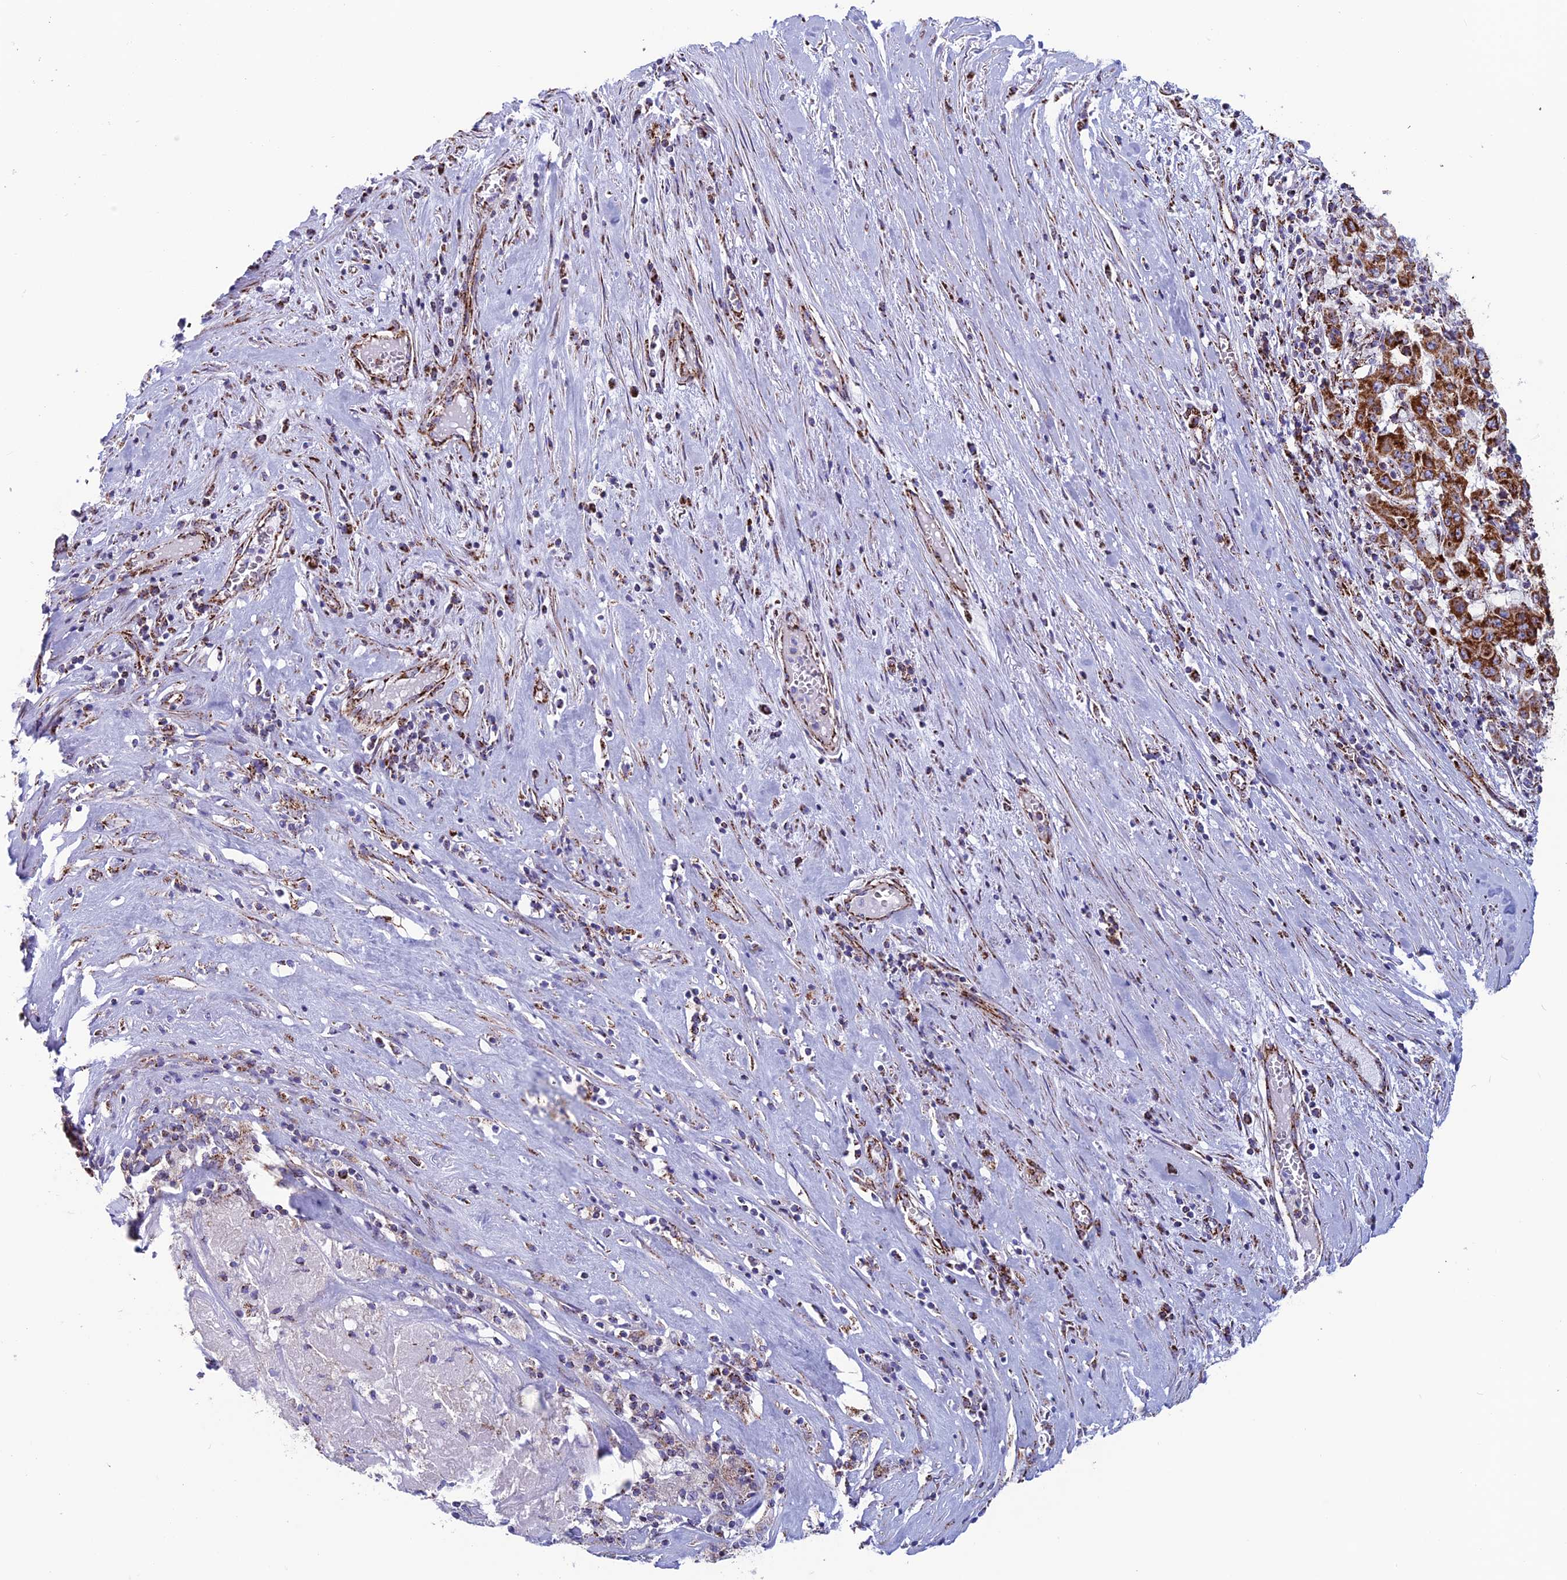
{"staining": {"intensity": "strong", "quantity": ">75%", "location": "cytoplasmic/membranous"}, "tissue": "pancreatic cancer", "cell_type": "Tumor cells", "image_type": "cancer", "snomed": [{"axis": "morphology", "description": "Adenocarcinoma, NOS"}, {"axis": "topography", "description": "Pancreas"}], "caption": "Immunohistochemical staining of human pancreatic cancer (adenocarcinoma) displays high levels of strong cytoplasmic/membranous protein expression in approximately >75% of tumor cells. The staining is performed using DAB brown chromogen to label protein expression. The nuclei are counter-stained blue using hematoxylin.", "gene": "MRPS18B", "patient": {"sex": "male", "age": 63}}